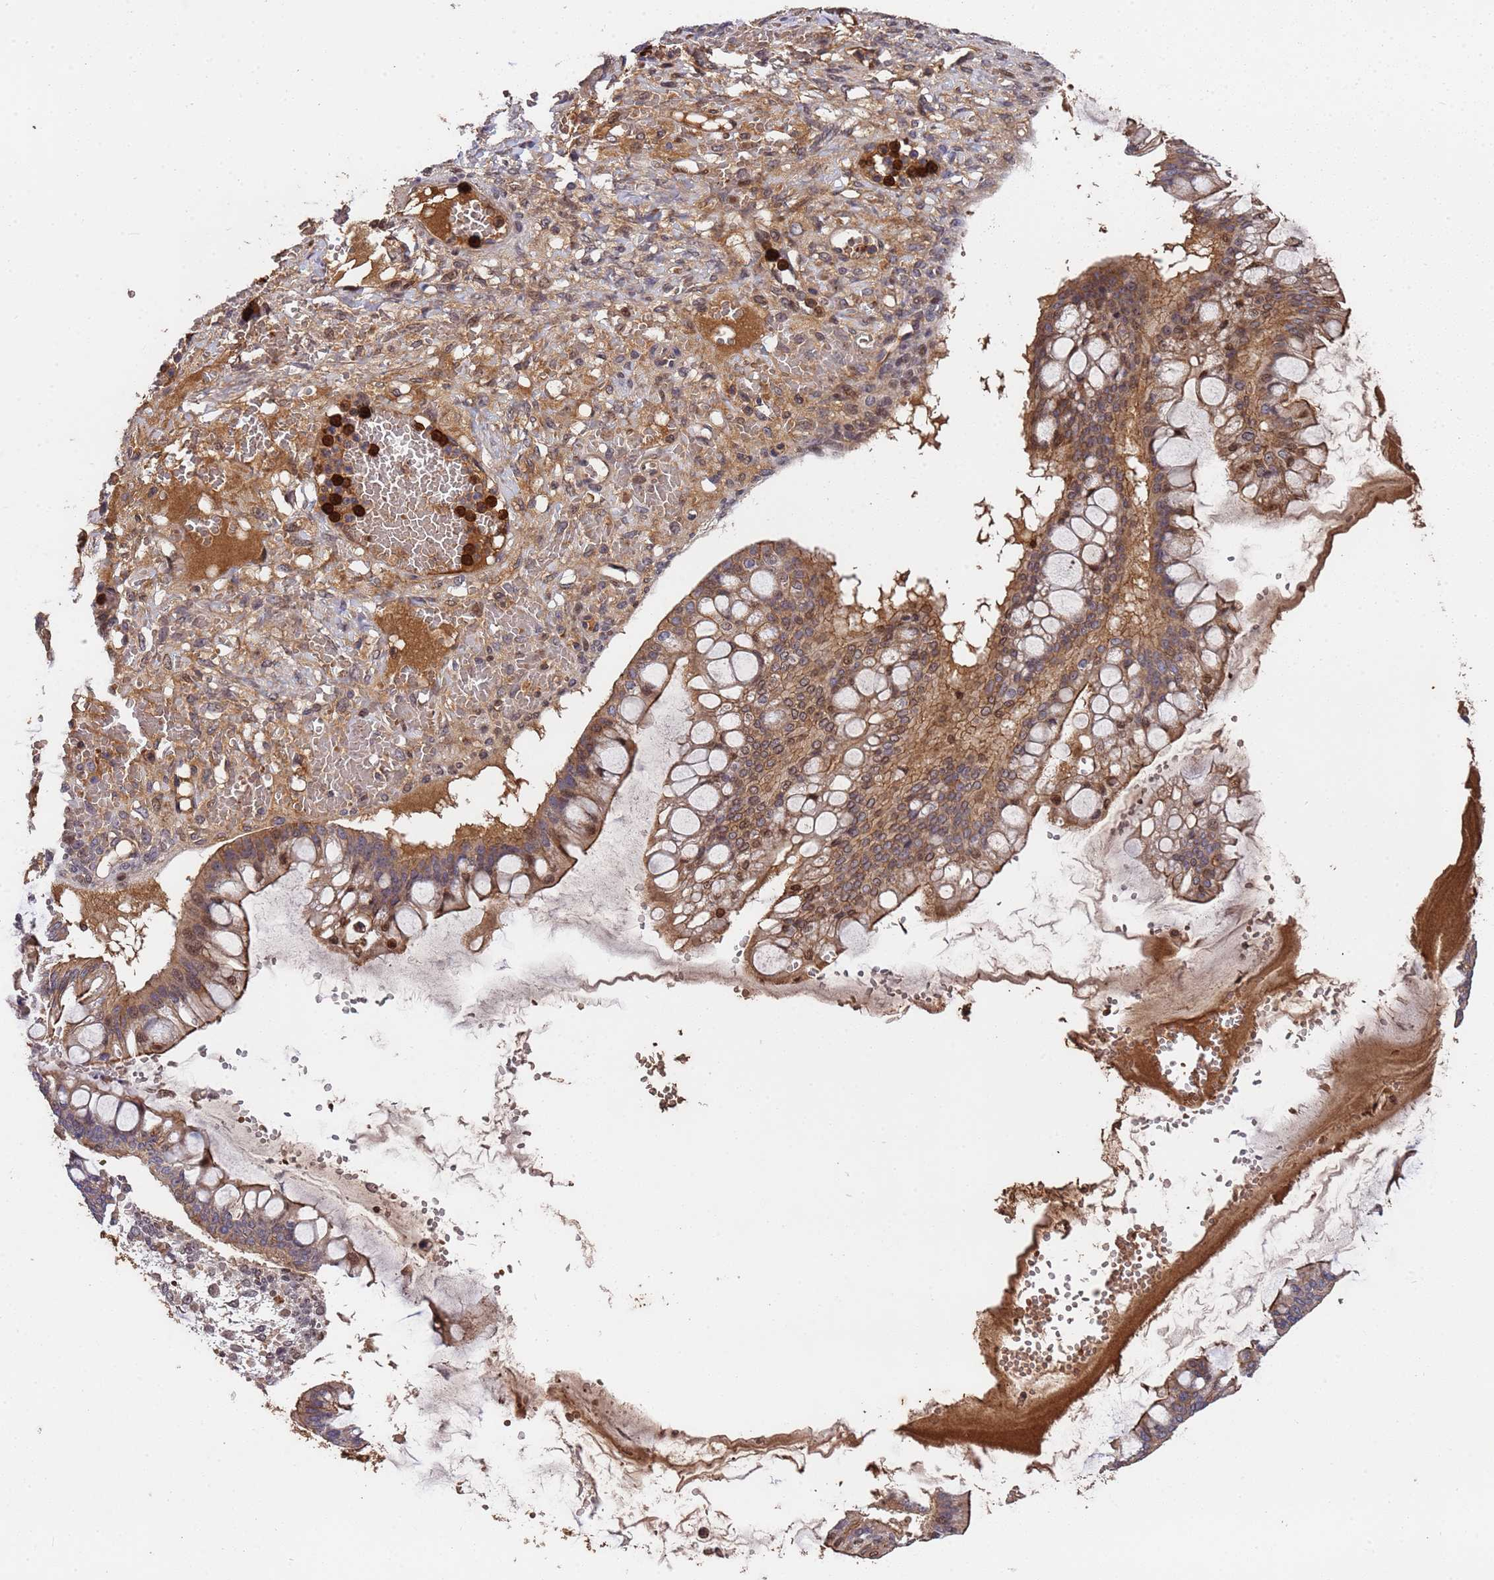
{"staining": {"intensity": "moderate", "quantity": ">75%", "location": "cytoplasmic/membranous,nuclear"}, "tissue": "ovarian cancer", "cell_type": "Tumor cells", "image_type": "cancer", "snomed": [{"axis": "morphology", "description": "Cystadenocarcinoma, mucinous, NOS"}, {"axis": "topography", "description": "Ovary"}], "caption": "Protein expression by immunohistochemistry (IHC) reveals moderate cytoplasmic/membranous and nuclear positivity in about >75% of tumor cells in ovarian cancer.", "gene": "CCDC184", "patient": {"sex": "female", "age": 73}}